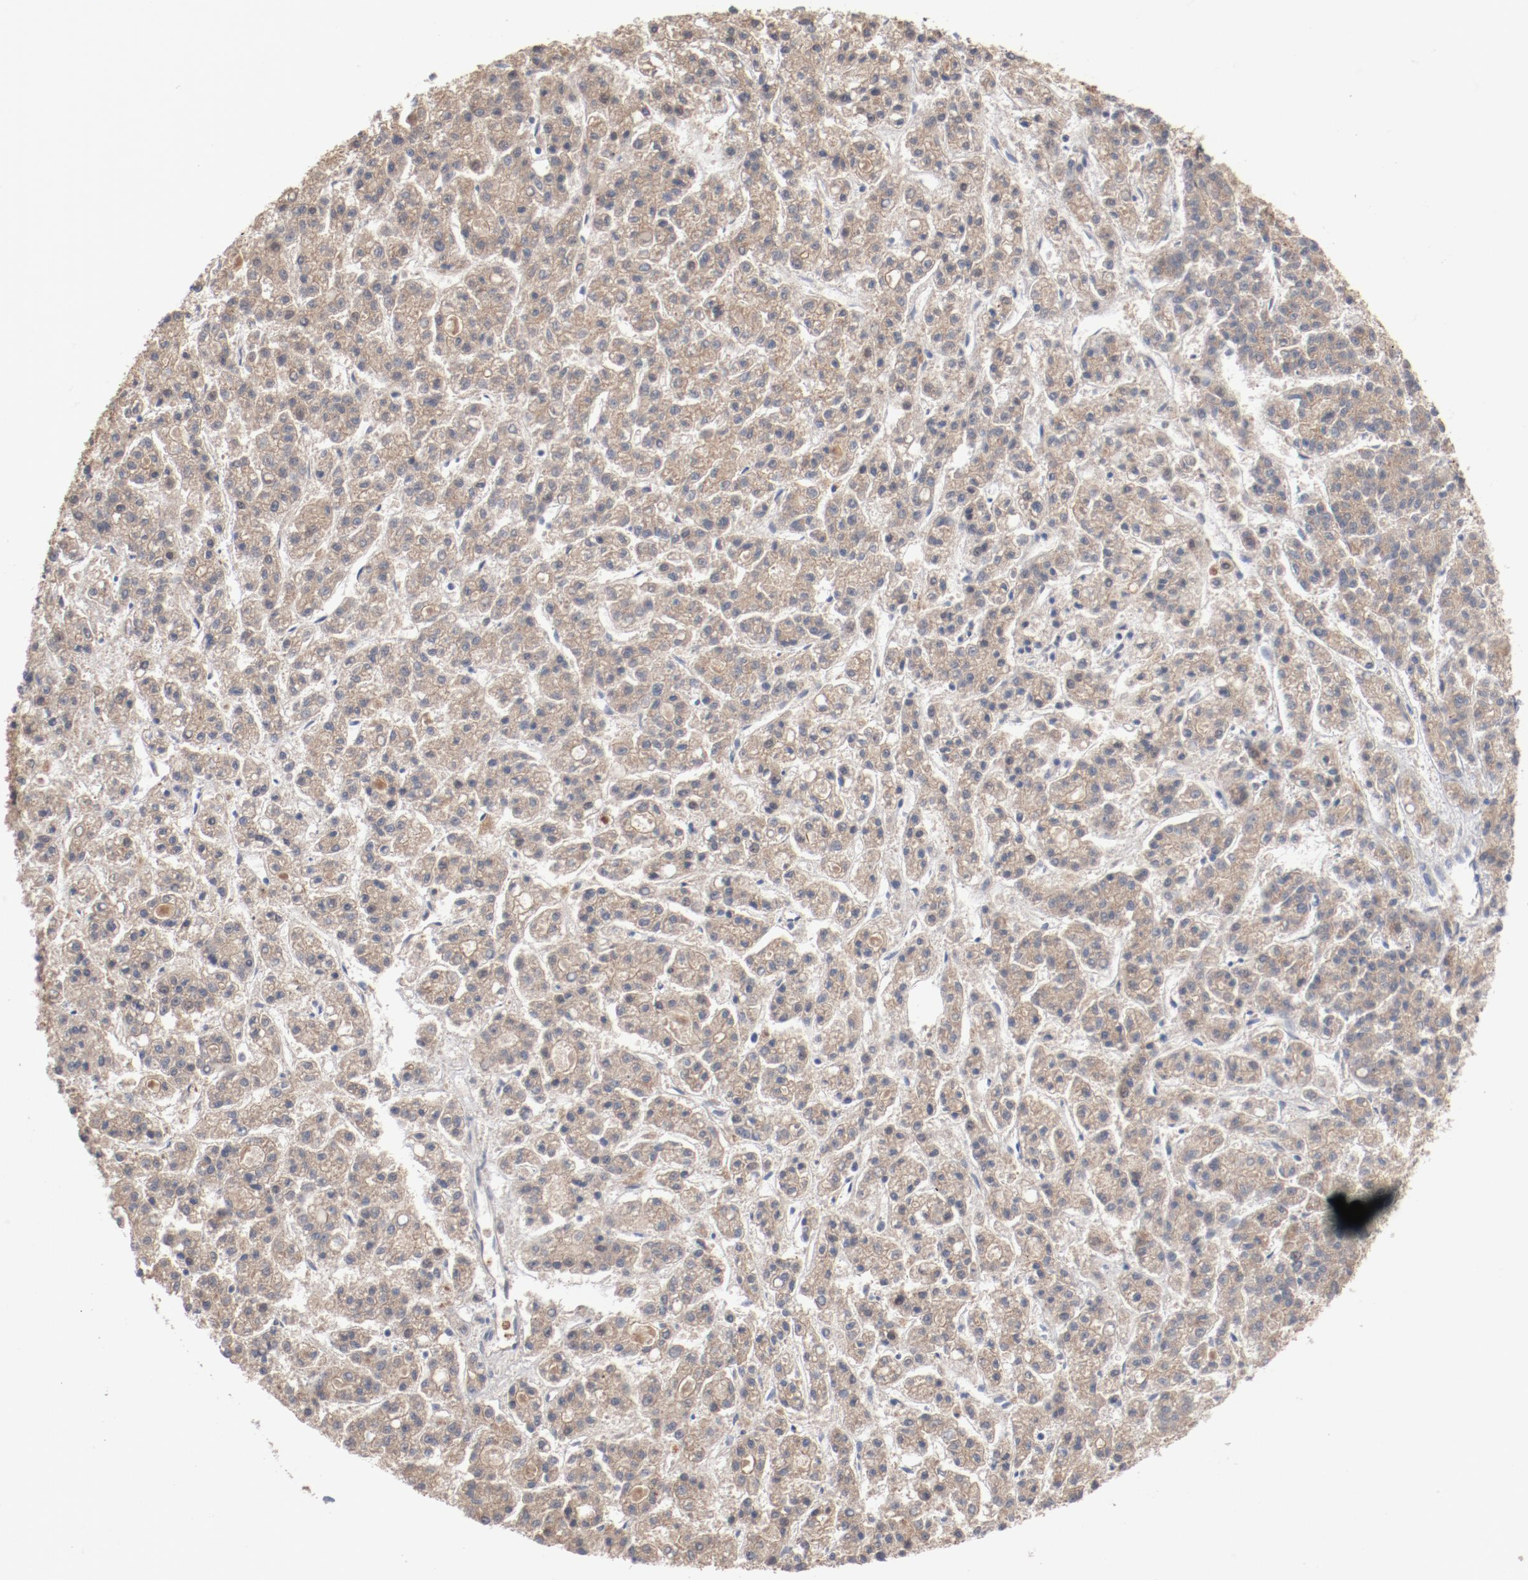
{"staining": {"intensity": "weak", "quantity": ">75%", "location": "cytoplasmic/membranous"}, "tissue": "liver cancer", "cell_type": "Tumor cells", "image_type": "cancer", "snomed": [{"axis": "morphology", "description": "Carcinoma, Hepatocellular, NOS"}, {"axis": "topography", "description": "Liver"}], "caption": "Protein expression analysis of liver cancer (hepatocellular carcinoma) demonstrates weak cytoplasmic/membranous expression in about >75% of tumor cells.", "gene": "RNASE11", "patient": {"sex": "male", "age": 70}}